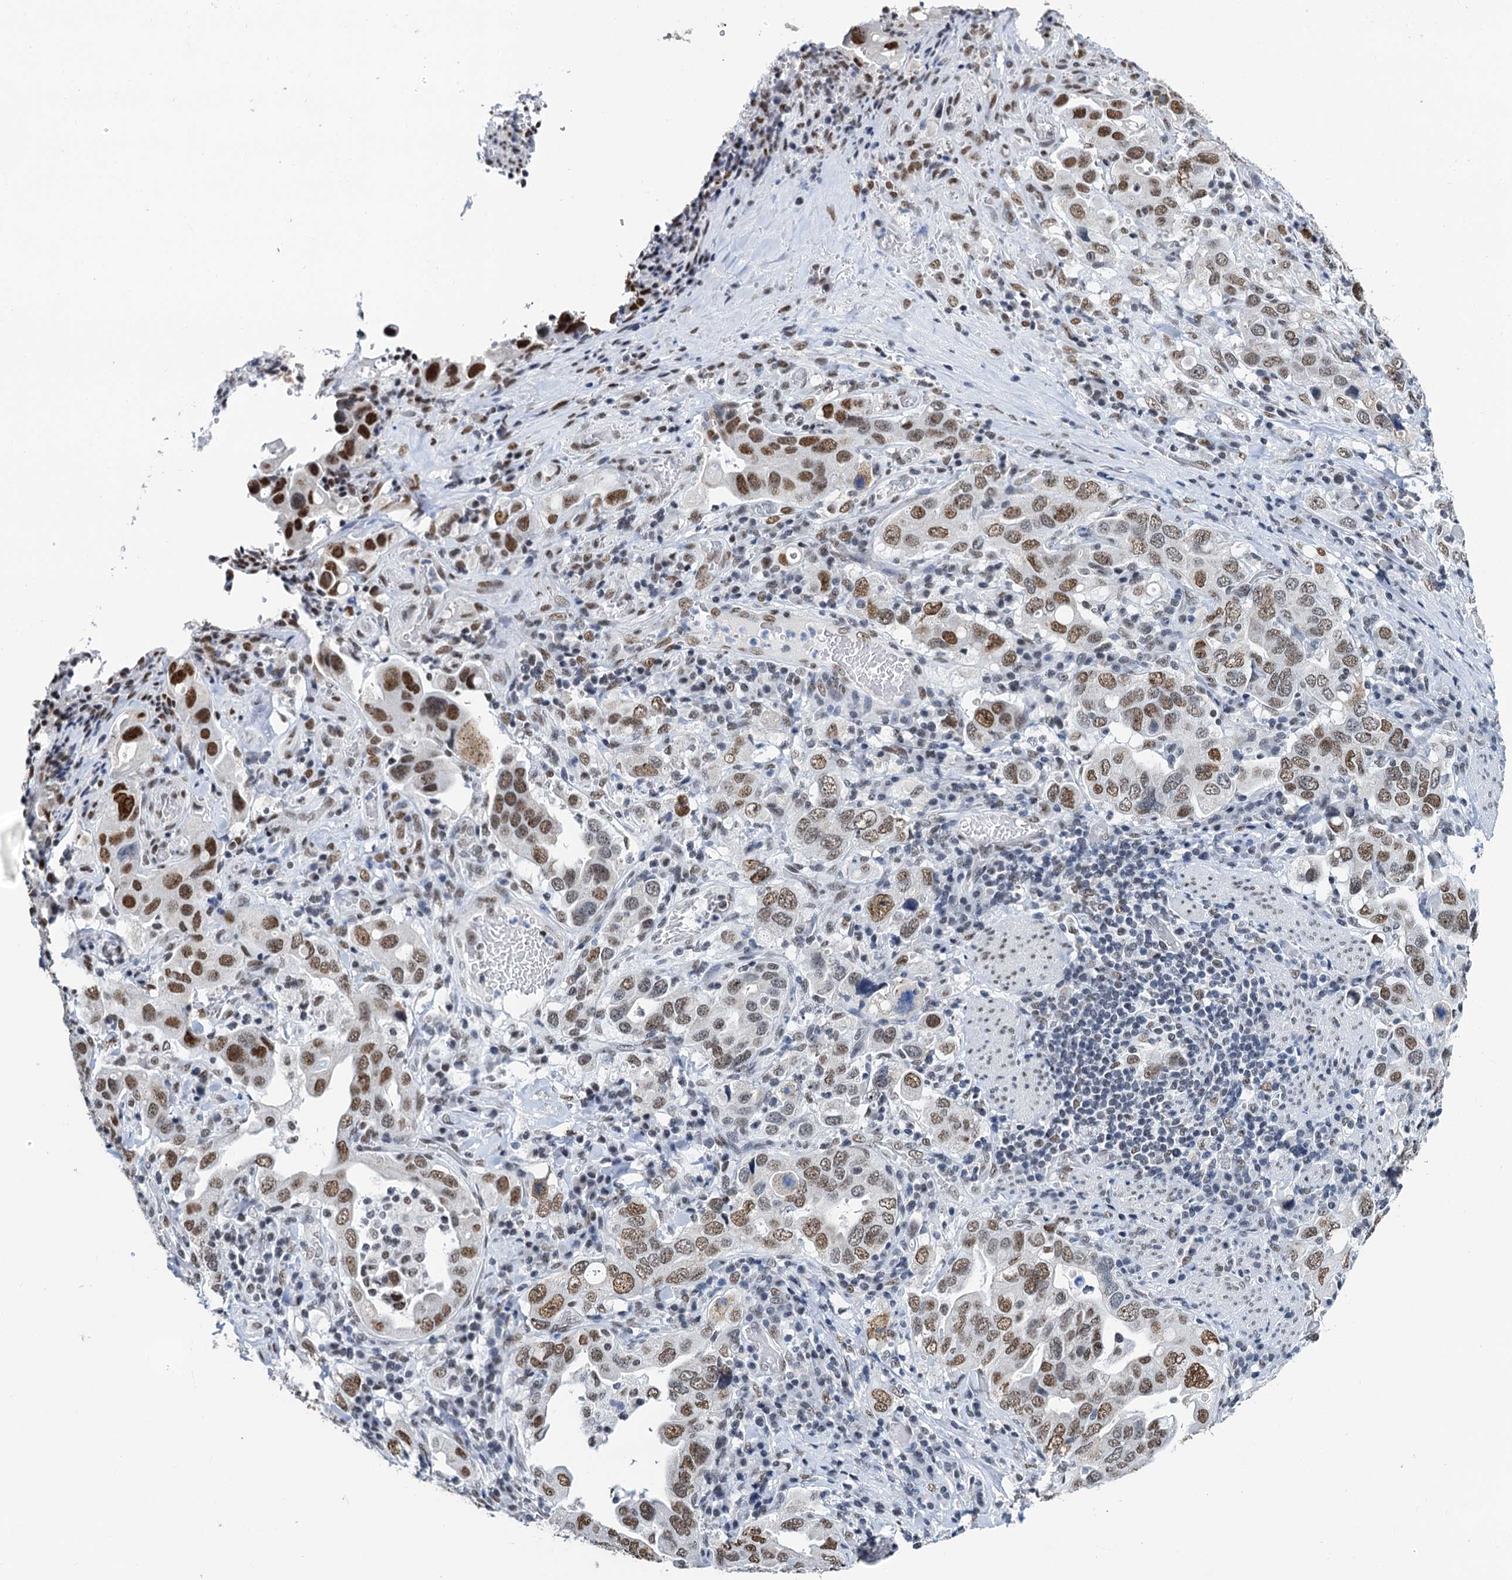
{"staining": {"intensity": "moderate", "quantity": ">75%", "location": "nuclear"}, "tissue": "stomach cancer", "cell_type": "Tumor cells", "image_type": "cancer", "snomed": [{"axis": "morphology", "description": "Adenocarcinoma, NOS"}, {"axis": "topography", "description": "Stomach, upper"}], "caption": "Adenocarcinoma (stomach) stained for a protein demonstrates moderate nuclear positivity in tumor cells.", "gene": "SLTM", "patient": {"sex": "male", "age": 62}}